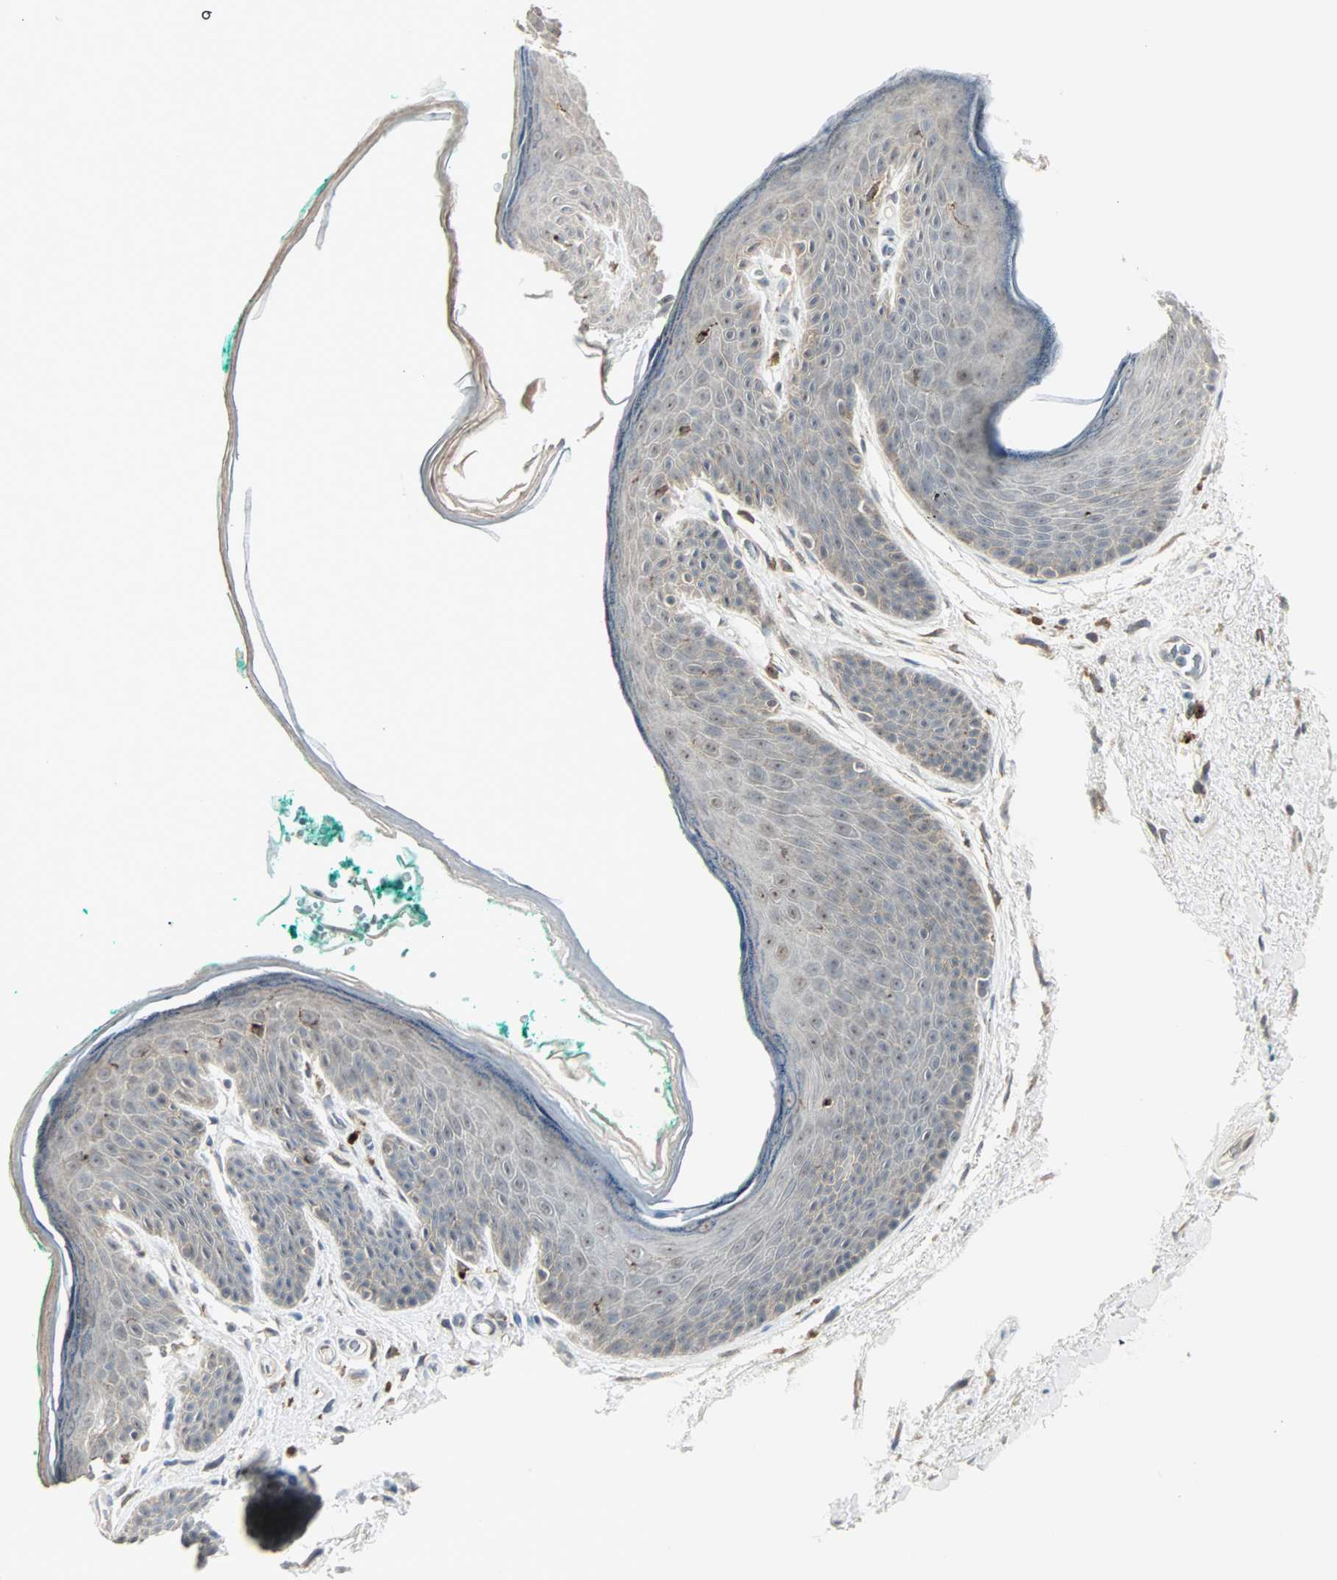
{"staining": {"intensity": "weak", "quantity": "25%-75%", "location": "cytoplasmic/membranous"}, "tissue": "skin", "cell_type": "Epidermal cells", "image_type": "normal", "snomed": [{"axis": "morphology", "description": "Normal tissue, NOS"}, {"axis": "topography", "description": "Anal"}], "caption": "Epidermal cells demonstrate low levels of weak cytoplasmic/membranous expression in approximately 25%-75% of cells in benign skin.", "gene": "KDM4A", "patient": {"sex": "male", "age": 74}}